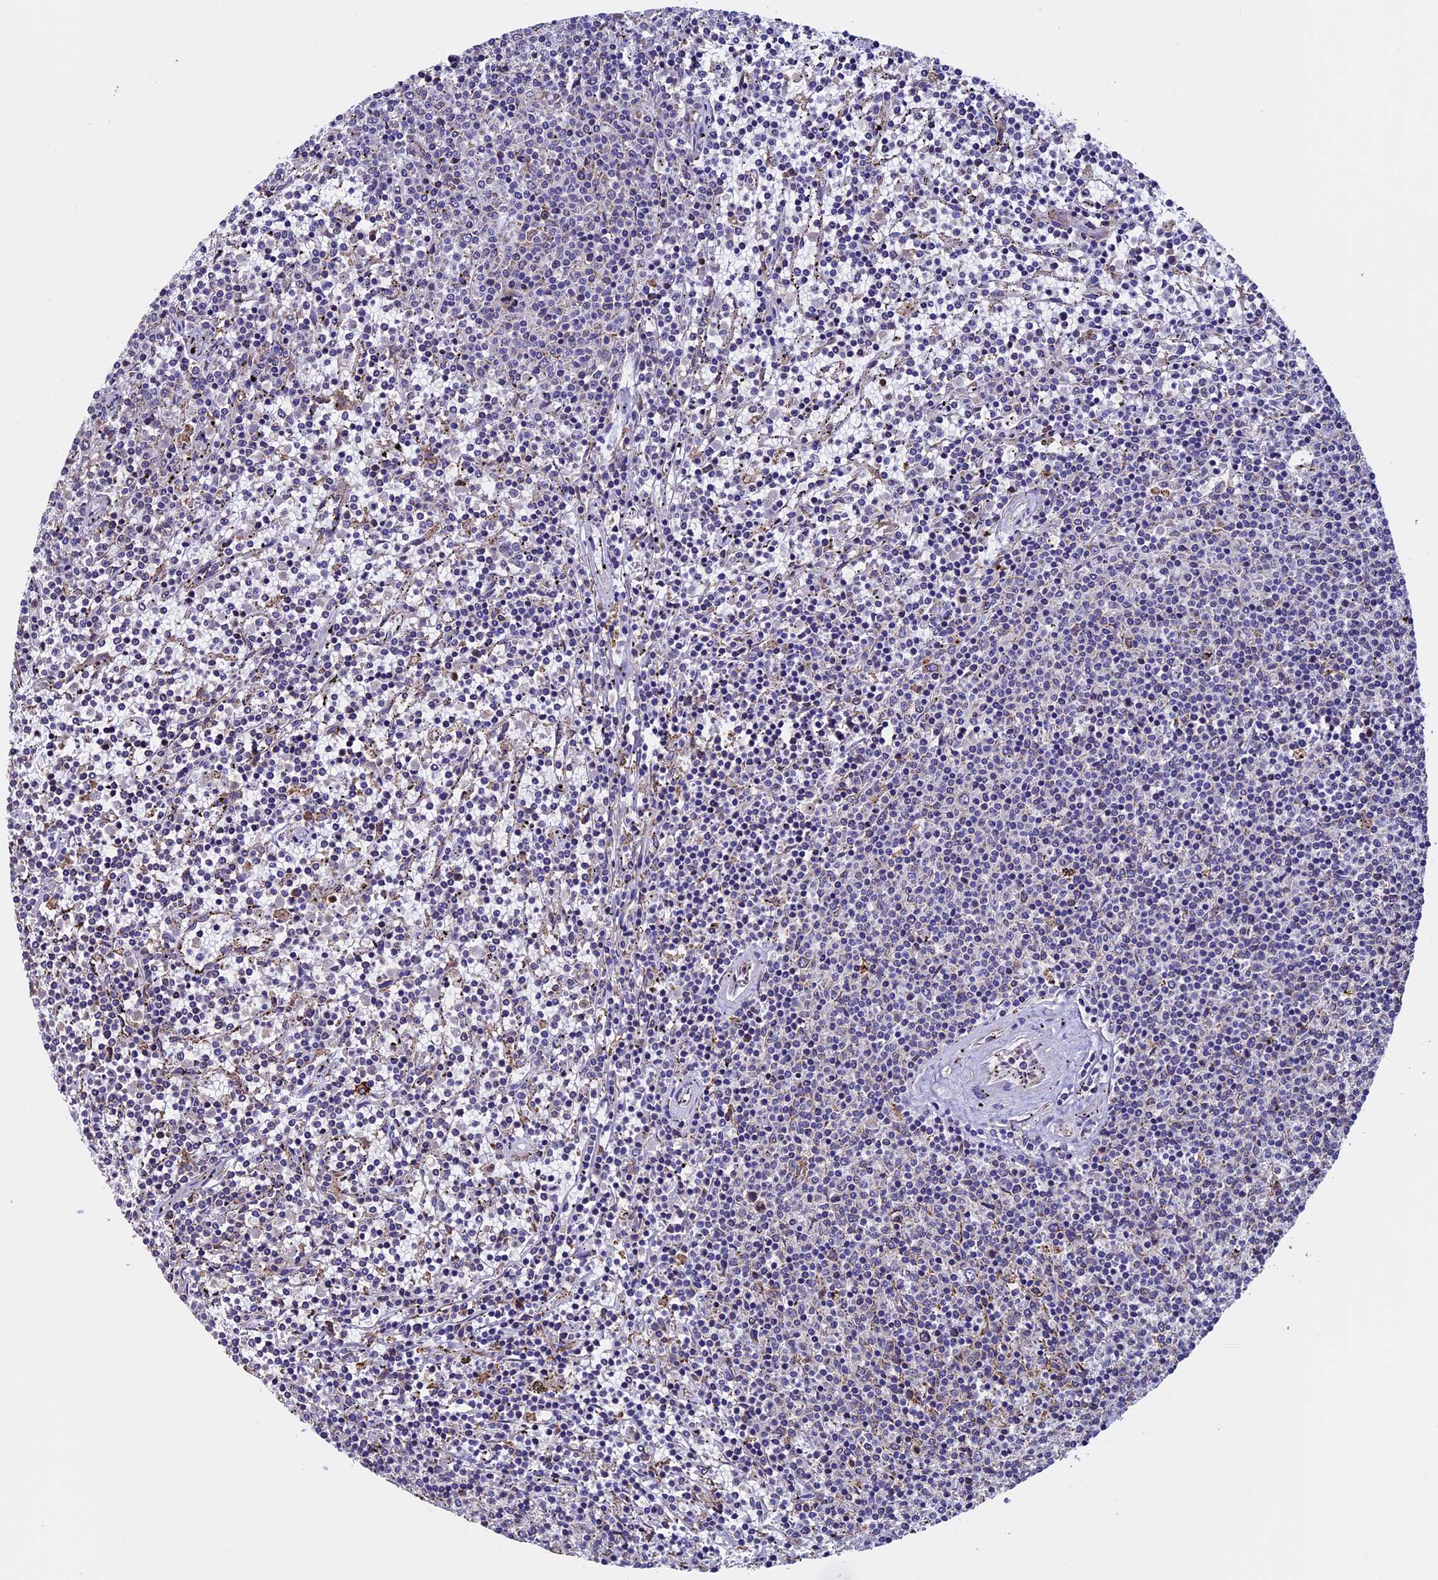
{"staining": {"intensity": "negative", "quantity": "none", "location": "none"}, "tissue": "lymphoma", "cell_type": "Tumor cells", "image_type": "cancer", "snomed": [{"axis": "morphology", "description": "Malignant lymphoma, non-Hodgkin's type, Low grade"}, {"axis": "topography", "description": "Spleen"}], "caption": "Low-grade malignant lymphoma, non-Hodgkin's type was stained to show a protein in brown. There is no significant expression in tumor cells.", "gene": "BTBD3", "patient": {"sex": "female", "age": 50}}